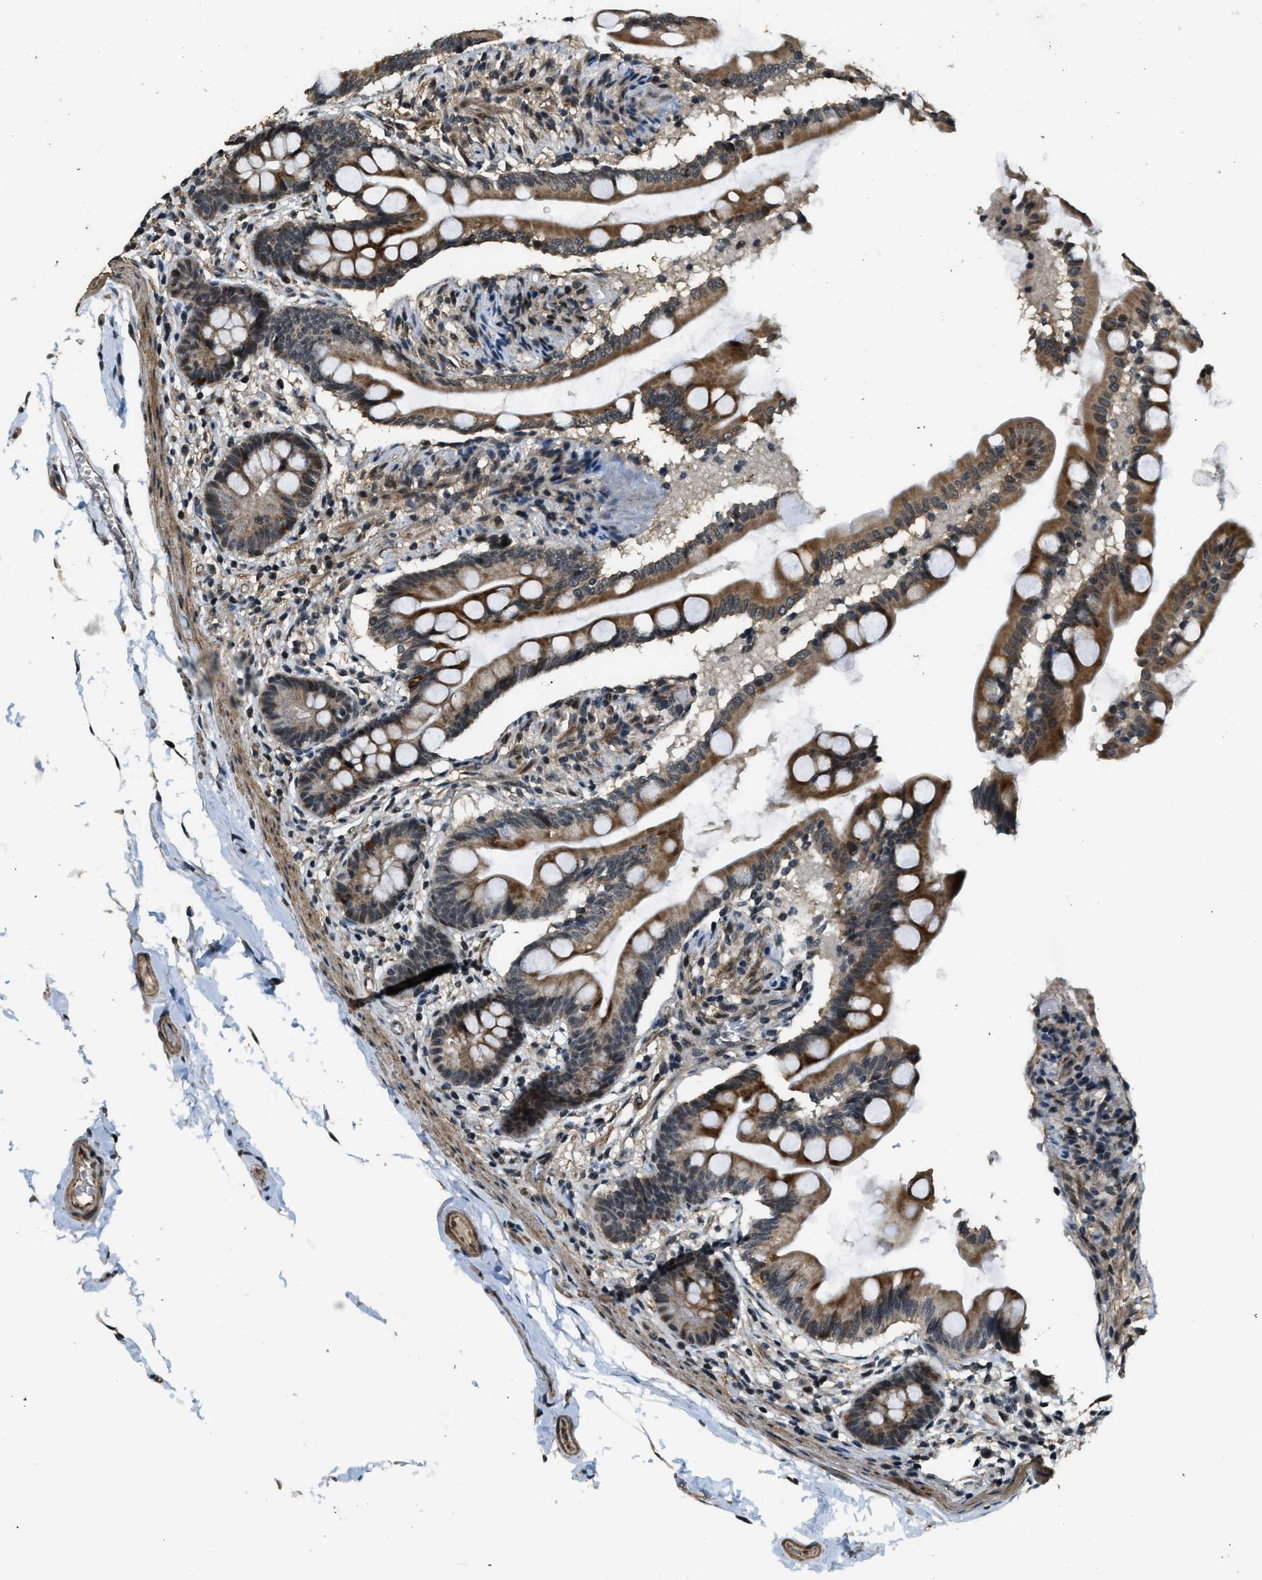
{"staining": {"intensity": "strong", "quantity": ">75%", "location": "cytoplasmic/membranous"}, "tissue": "small intestine", "cell_type": "Glandular cells", "image_type": "normal", "snomed": [{"axis": "morphology", "description": "Normal tissue, NOS"}, {"axis": "topography", "description": "Small intestine"}], "caption": "Normal small intestine was stained to show a protein in brown. There is high levels of strong cytoplasmic/membranous staining in about >75% of glandular cells.", "gene": "MED21", "patient": {"sex": "female", "age": 56}}